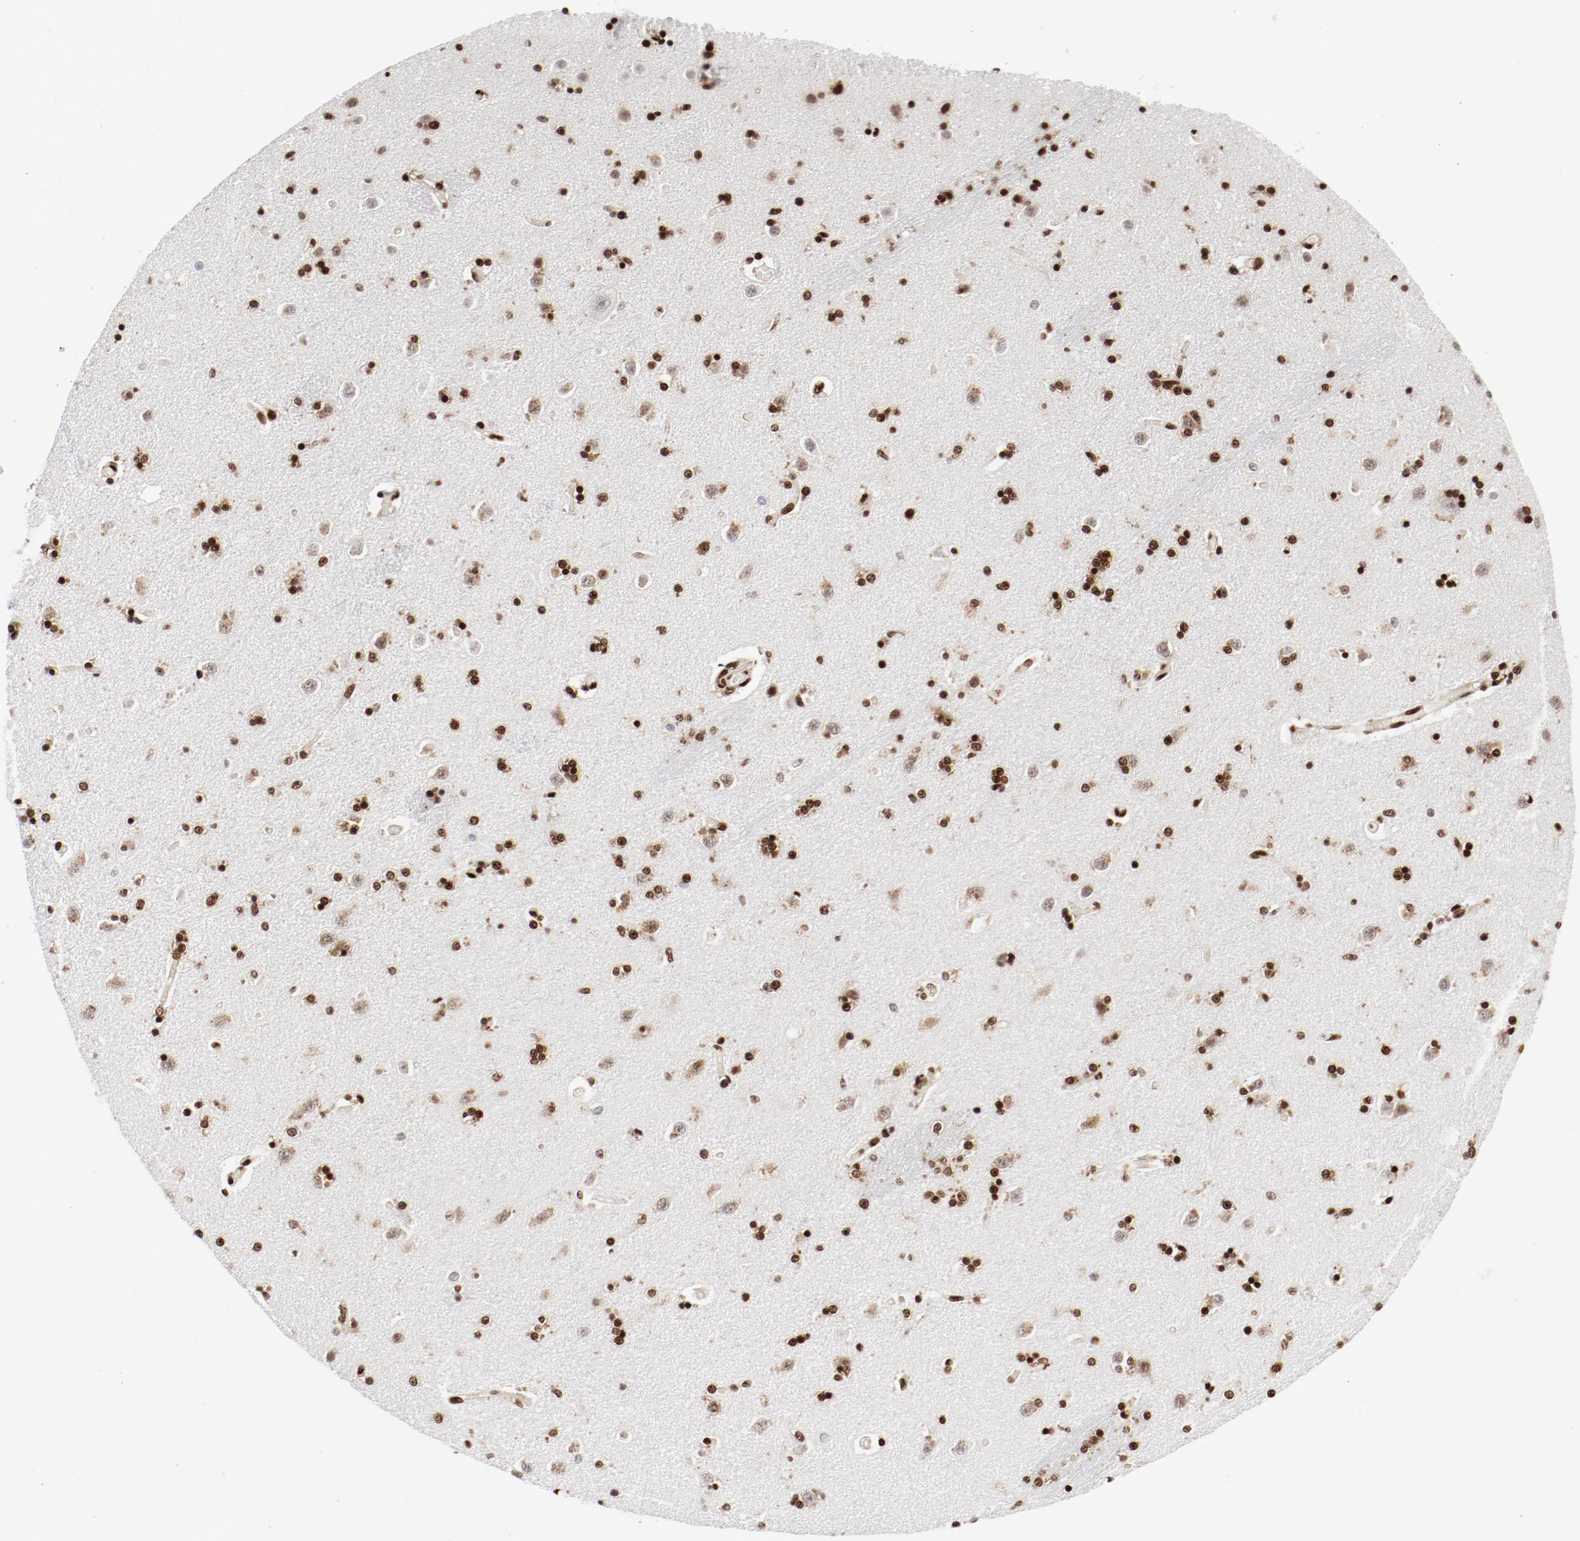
{"staining": {"intensity": "strong", "quantity": ">75%", "location": "nuclear"}, "tissue": "caudate", "cell_type": "Glial cells", "image_type": "normal", "snomed": [{"axis": "morphology", "description": "Normal tissue, NOS"}, {"axis": "topography", "description": "Lateral ventricle wall"}], "caption": "Caudate stained with DAB immunohistochemistry shows high levels of strong nuclear positivity in about >75% of glial cells.", "gene": "NFYB", "patient": {"sex": "female", "age": 54}}